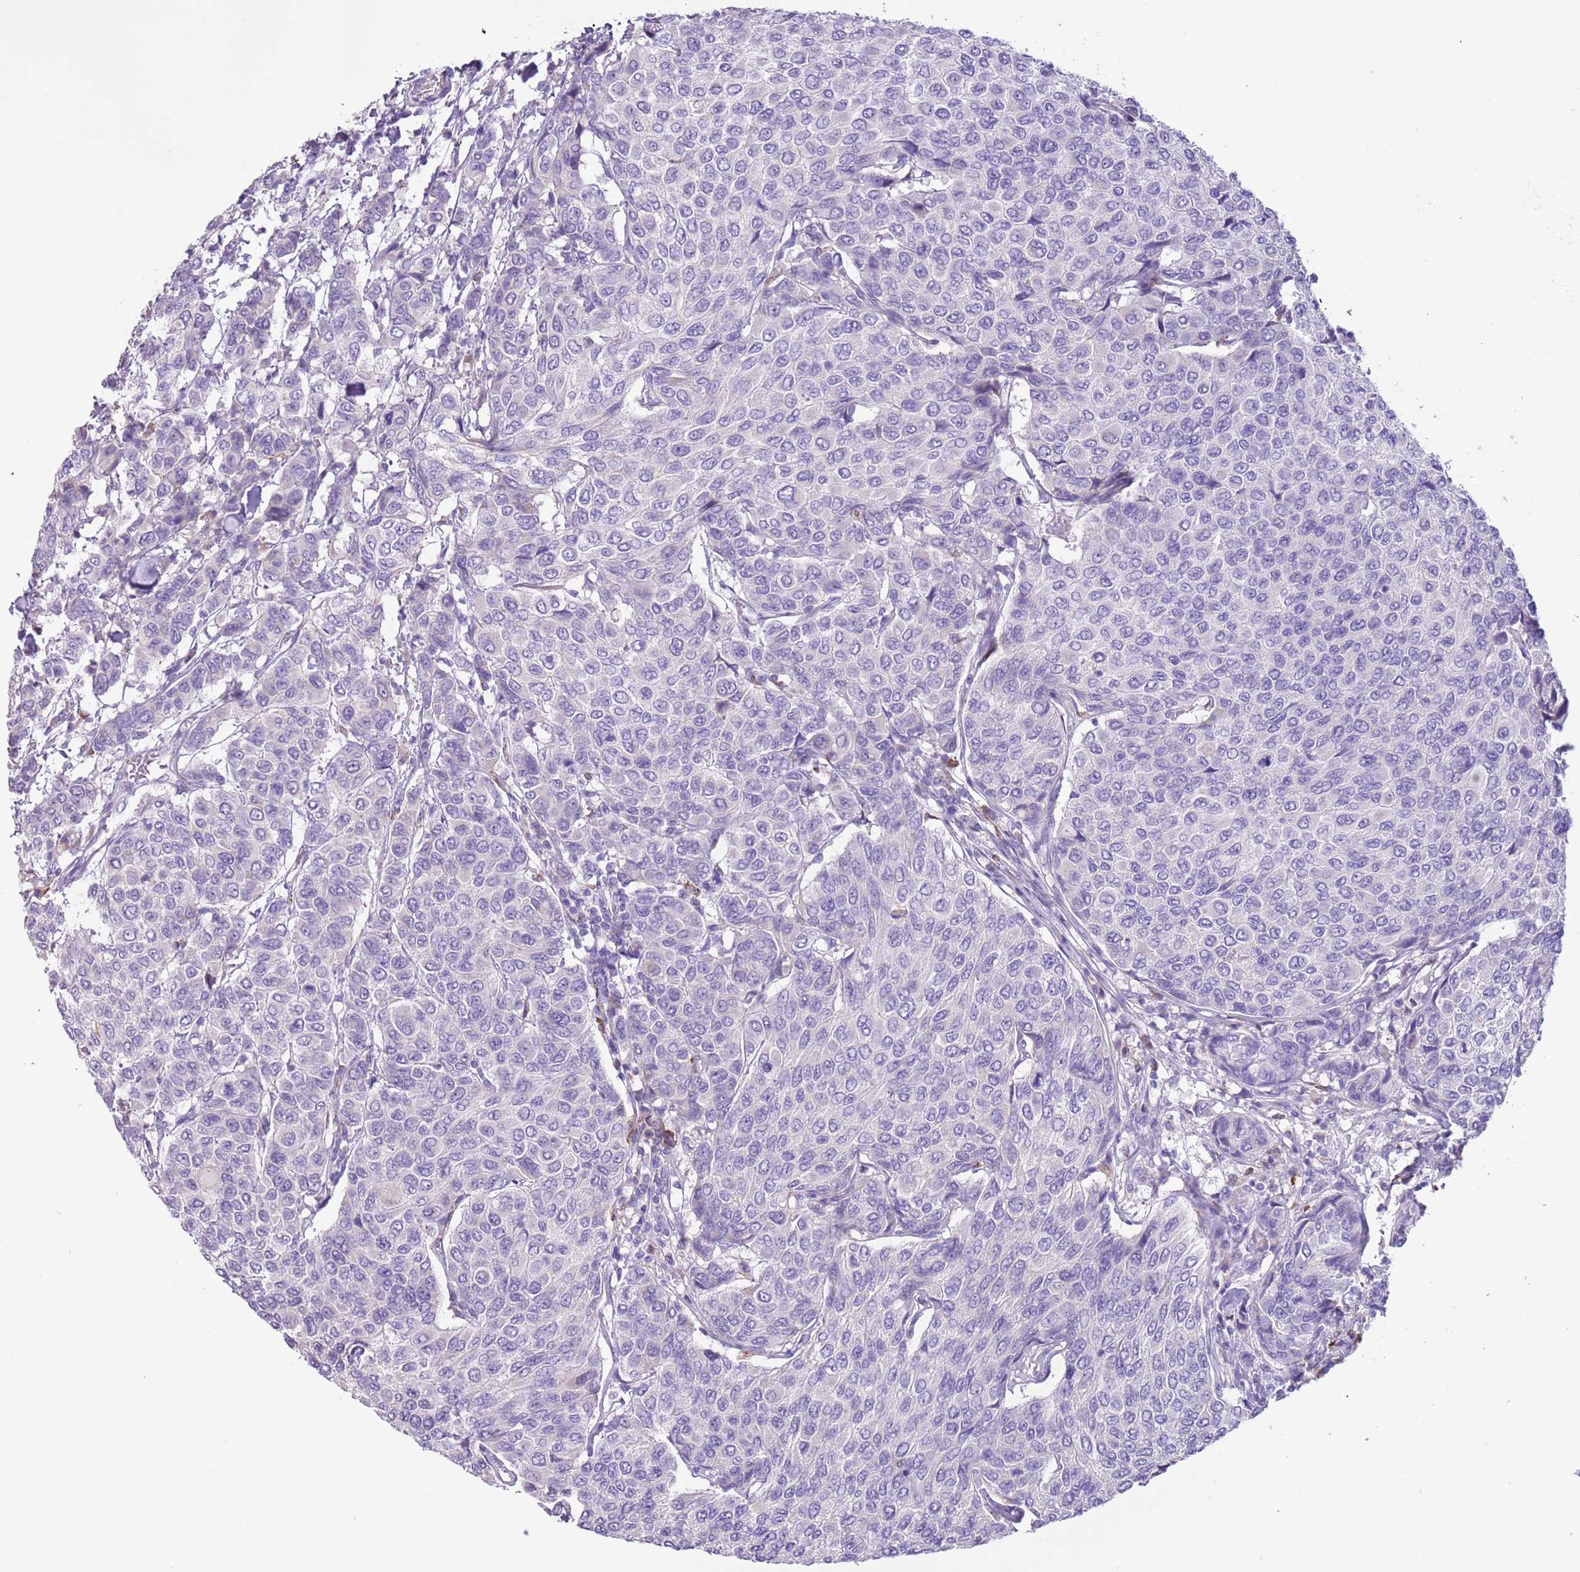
{"staining": {"intensity": "negative", "quantity": "none", "location": "none"}, "tissue": "breast cancer", "cell_type": "Tumor cells", "image_type": "cancer", "snomed": [{"axis": "morphology", "description": "Duct carcinoma"}, {"axis": "topography", "description": "Breast"}], "caption": "Tumor cells show no significant expression in breast invasive ductal carcinoma.", "gene": "ZNF697", "patient": {"sex": "female", "age": 55}}